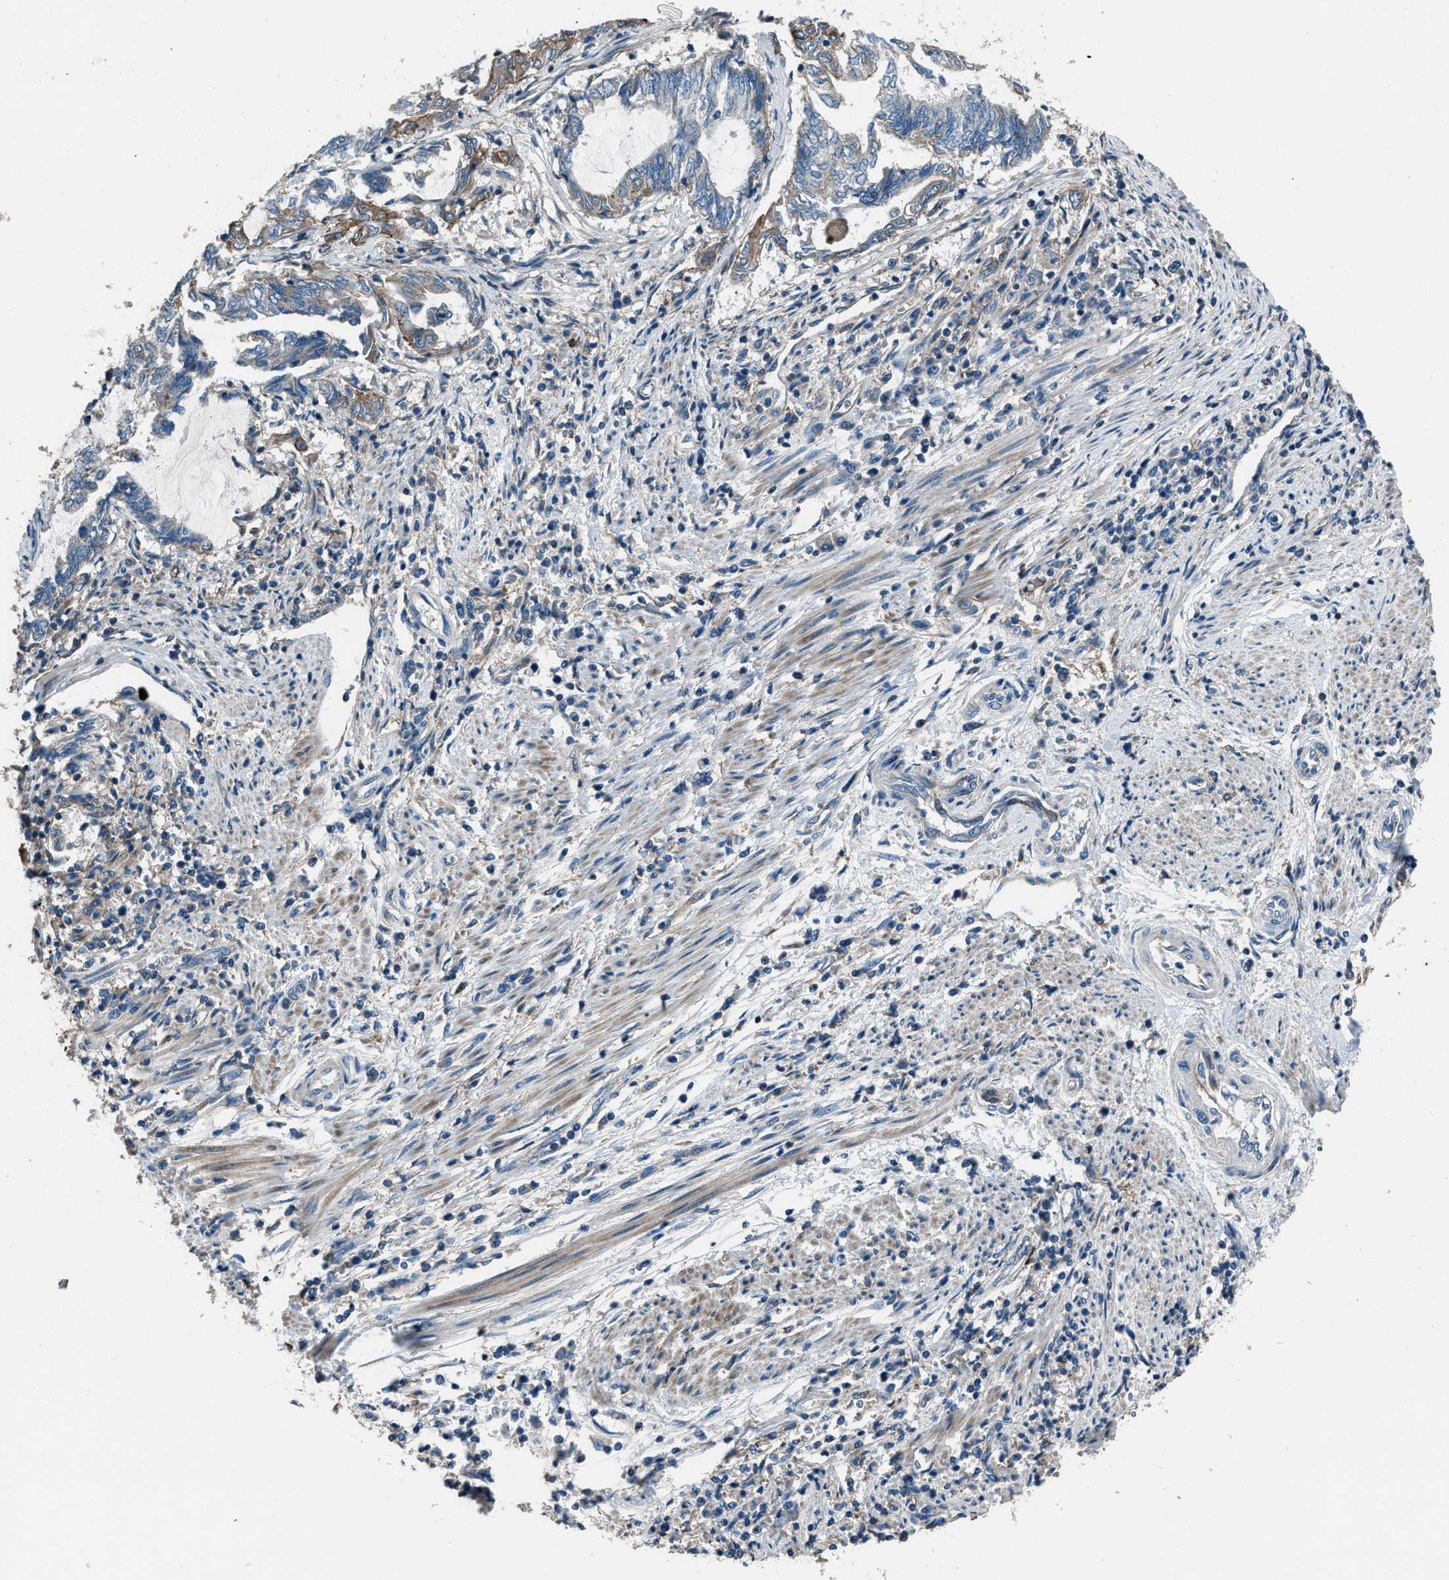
{"staining": {"intensity": "weak", "quantity": "<25%", "location": "cytoplasmic/membranous"}, "tissue": "endometrial cancer", "cell_type": "Tumor cells", "image_type": "cancer", "snomed": [{"axis": "morphology", "description": "Adenocarcinoma, NOS"}, {"axis": "topography", "description": "Uterus"}, {"axis": "topography", "description": "Endometrium"}], "caption": "This image is of endometrial adenocarcinoma stained with immunohistochemistry to label a protein in brown with the nuclei are counter-stained blue. There is no positivity in tumor cells.", "gene": "SVIL", "patient": {"sex": "female", "age": 70}}